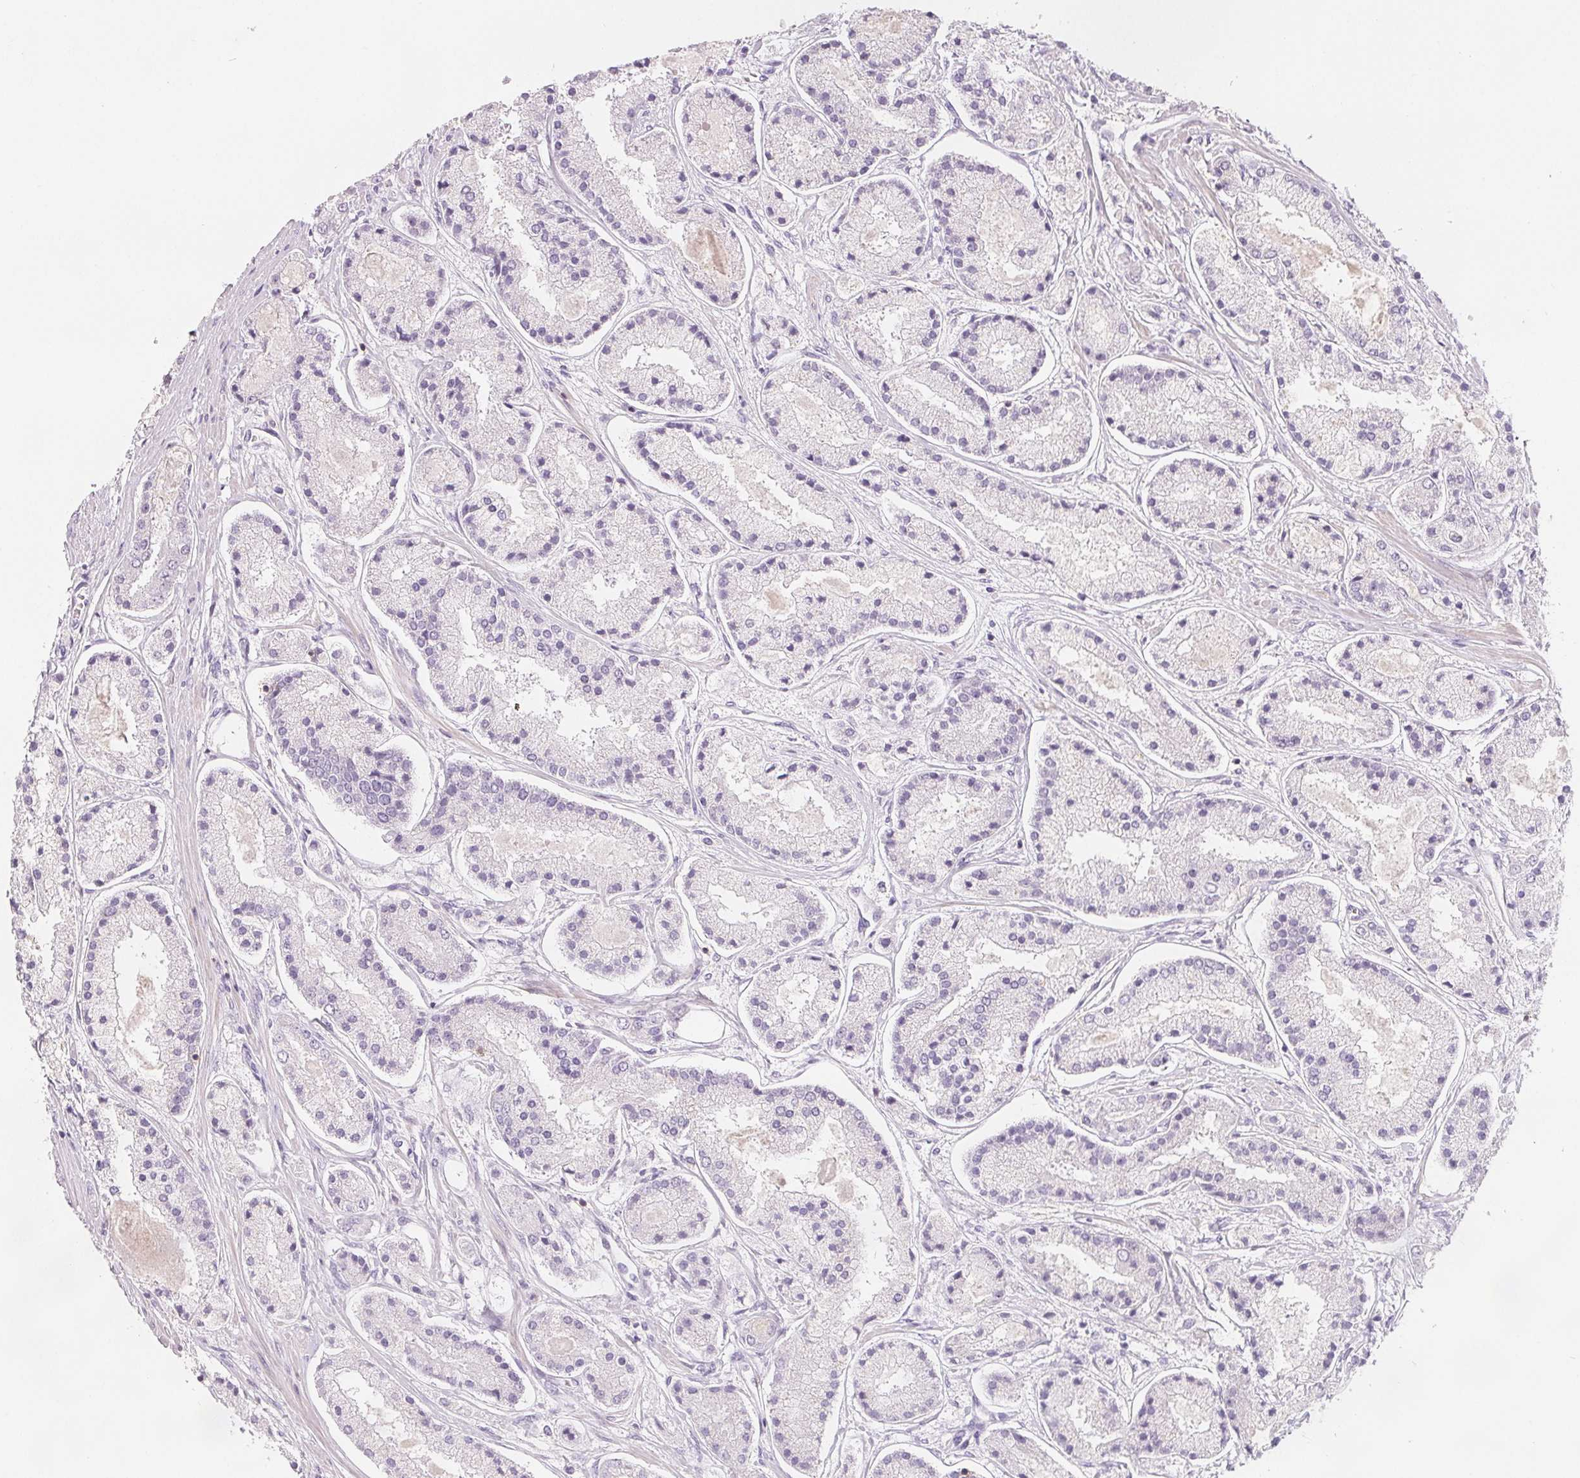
{"staining": {"intensity": "negative", "quantity": "none", "location": "none"}, "tissue": "prostate cancer", "cell_type": "Tumor cells", "image_type": "cancer", "snomed": [{"axis": "morphology", "description": "Adenocarcinoma, High grade"}, {"axis": "topography", "description": "Prostate"}], "caption": "Human prostate adenocarcinoma (high-grade) stained for a protein using immunohistochemistry (IHC) demonstrates no positivity in tumor cells.", "gene": "CD69", "patient": {"sex": "male", "age": 67}}